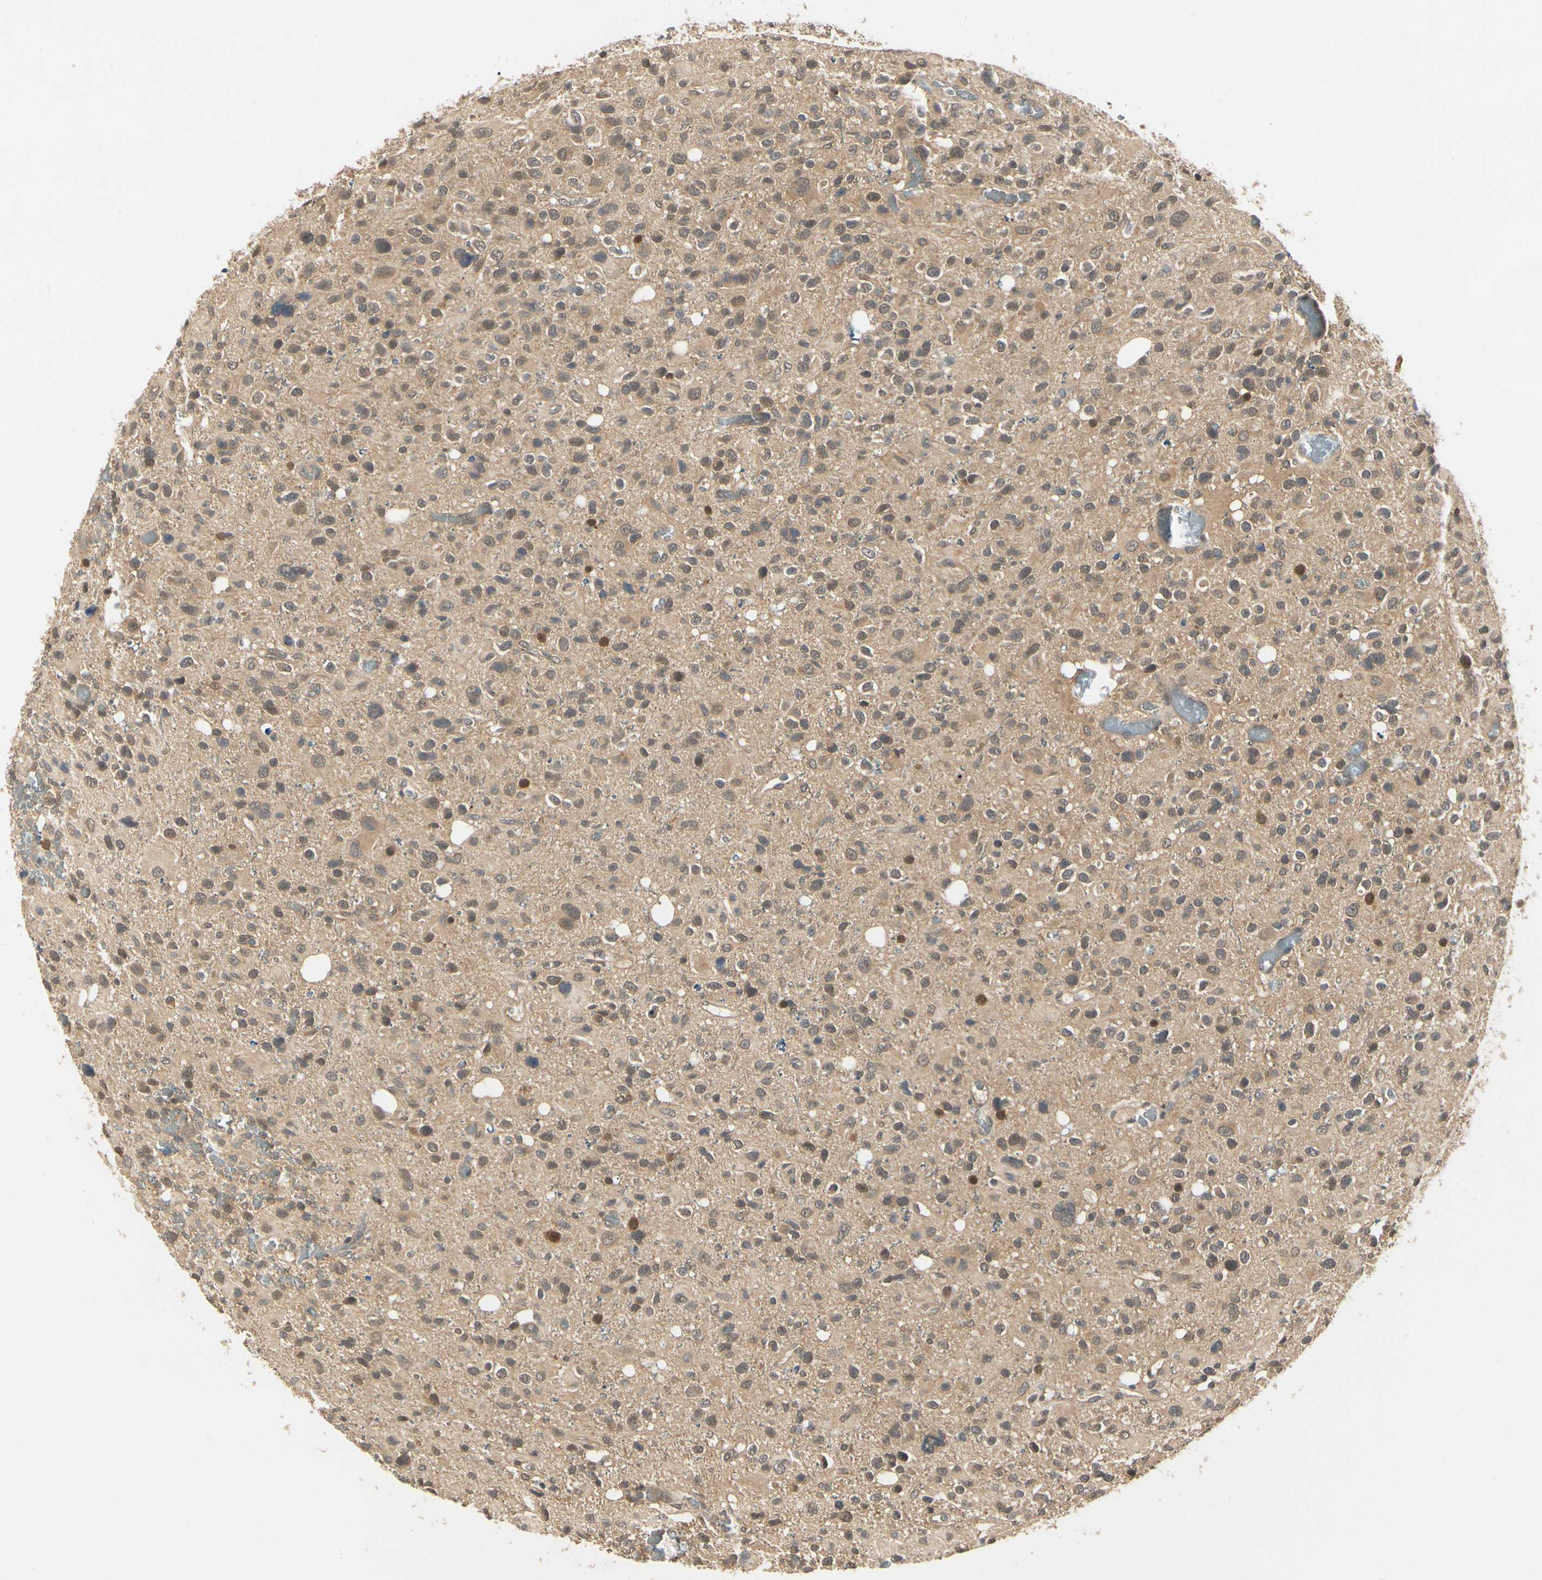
{"staining": {"intensity": "weak", "quantity": ">75%", "location": "cytoplasmic/membranous,nuclear"}, "tissue": "glioma", "cell_type": "Tumor cells", "image_type": "cancer", "snomed": [{"axis": "morphology", "description": "Glioma, malignant, High grade"}, {"axis": "topography", "description": "Brain"}], "caption": "Brown immunohistochemical staining in human glioma exhibits weak cytoplasmic/membranous and nuclear expression in approximately >75% of tumor cells.", "gene": "UBE2Z", "patient": {"sex": "male", "age": 48}}